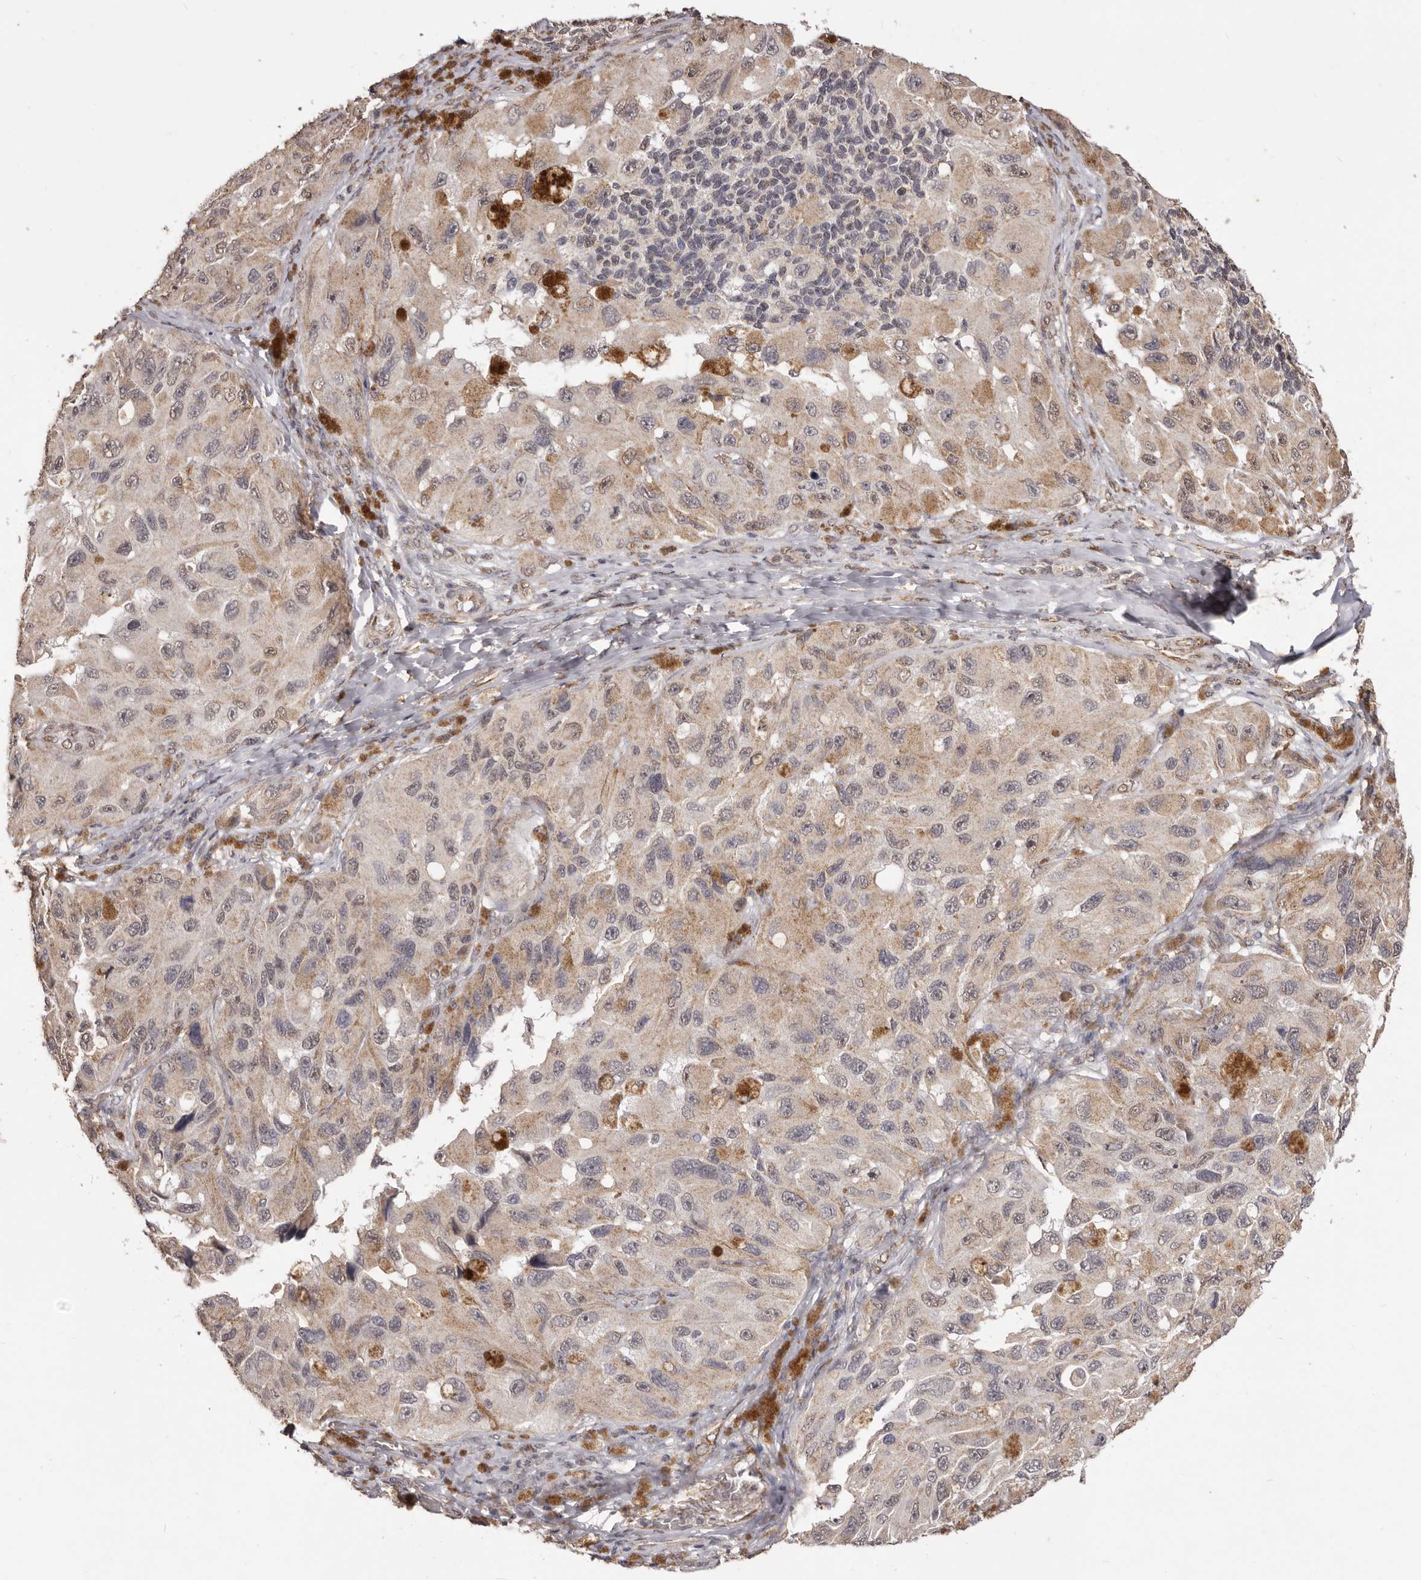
{"staining": {"intensity": "weak", "quantity": ">75%", "location": "cytoplasmic/membranous"}, "tissue": "melanoma", "cell_type": "Tumor cells", "image_type": "cancer", "snomed": [{"axis": "morphology", "description": "Malignant melanoma, NOS"}, {"axis": "topography", "description": "Skin"}], "caption": "This is an image of immunohistochemistry staining of melanoma, which shows weak positivity in the cytoplasmic/membranous of tumor cells.", "gene": "RPS6KA5", "patient": {"sex": "female", "age": 73}}